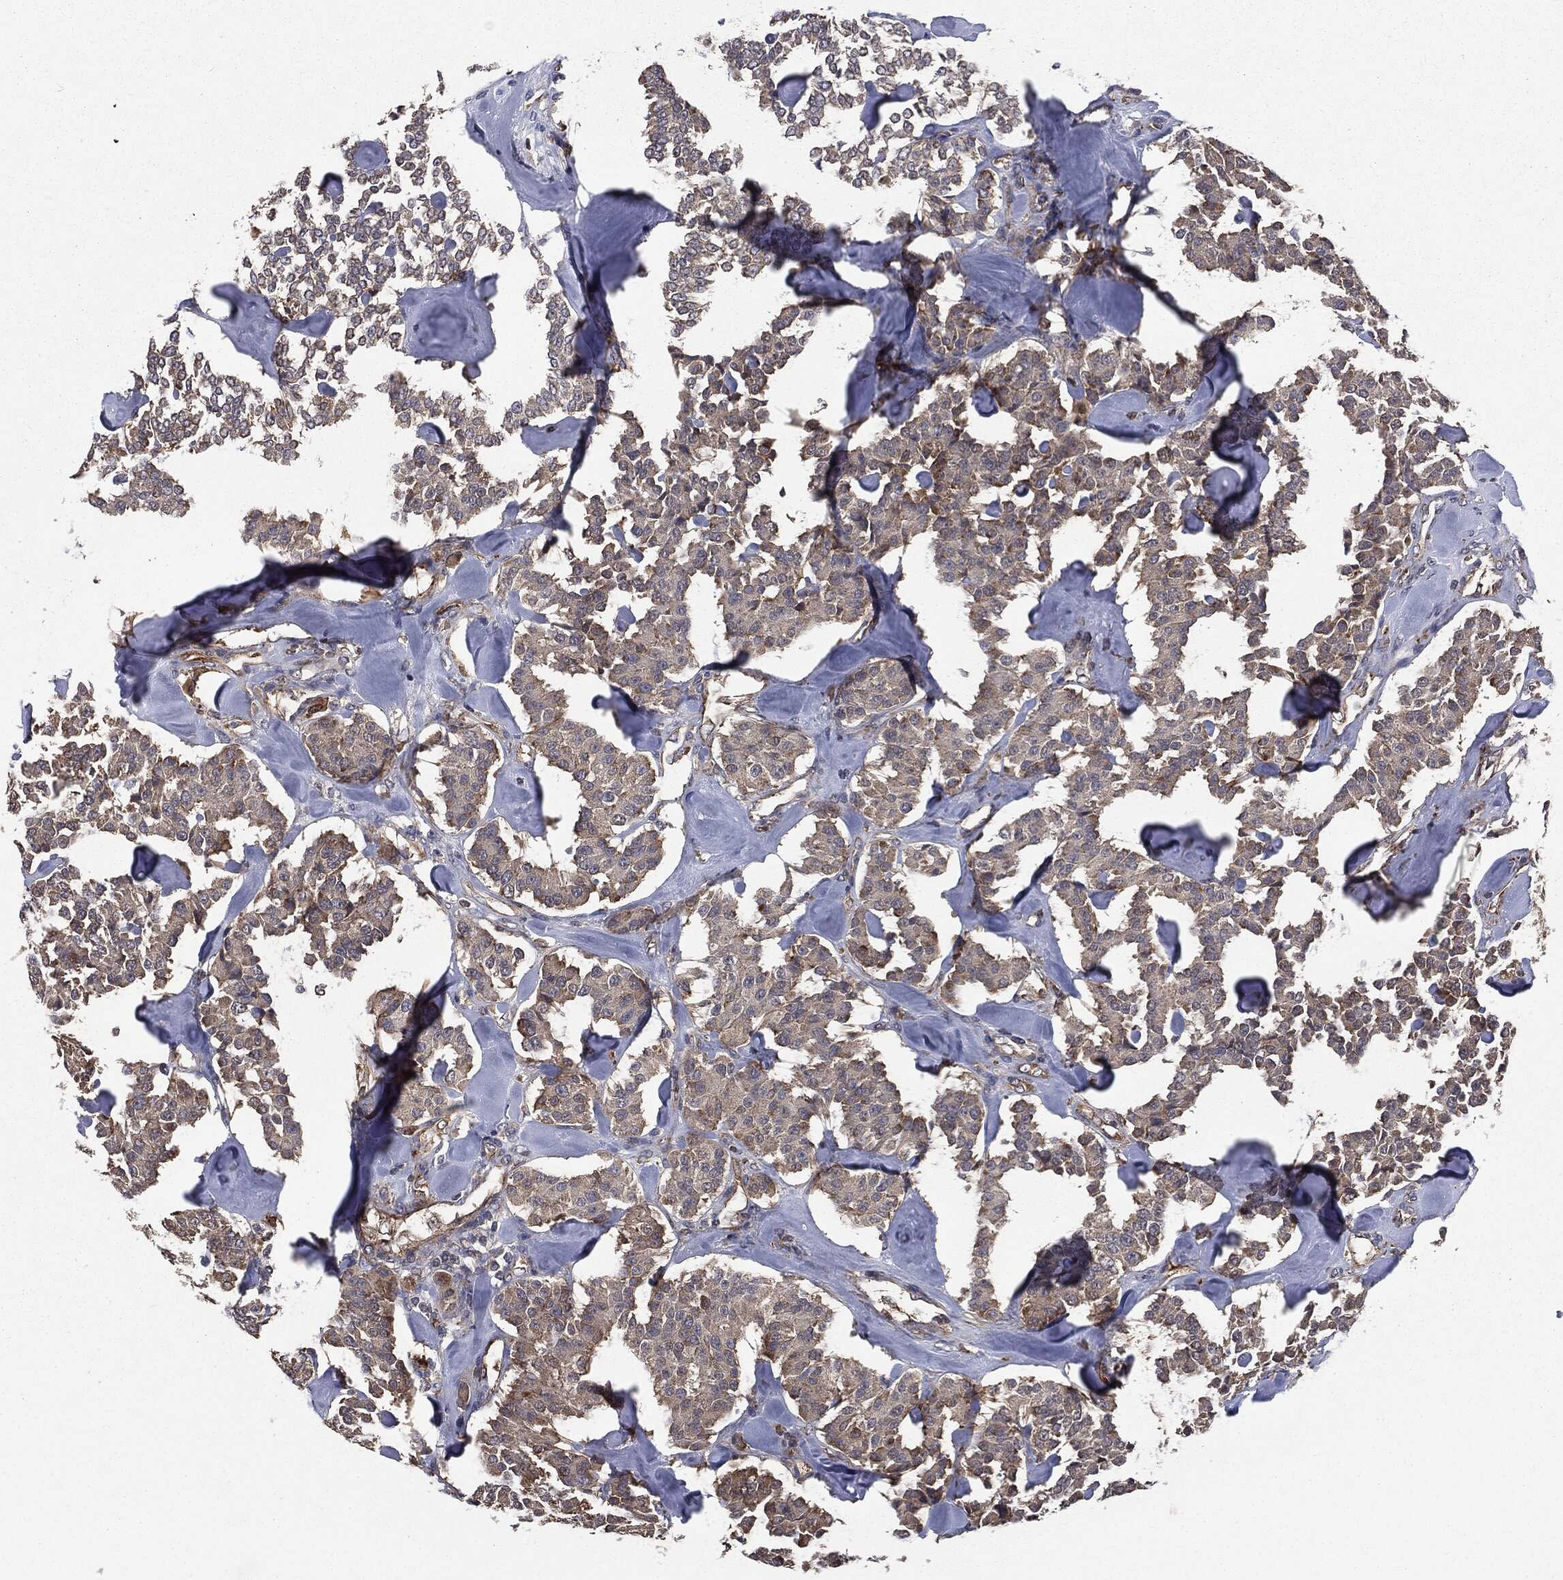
{"staining": {"intensity": "weak", "quantity": ">75%", "location": "cytoplasmic/membranous"}, "tissue": "carcinoid", "cell_type": "Tumor cells", "image_type": "cancer", "snomed": [{"axis": "morphology", "description": "Carcinoid, malignant, NOS"}, {"axis": "topography", "description": "Pancreas"}], "caption": "Immunohistochemical staining of carcinoid displays weak cytoplasmic/membranous protein positivity in approximately >75% of tumor cells. The staining was performed using DAB (3,3'-diaminobenzidine) to visualize the protein expression in brown, while the nuclei were stained in blue with hematoxylin (Magnification: 20x).", "gene": "PLOD3", "patient": {"sex": "male", "age": 41}}